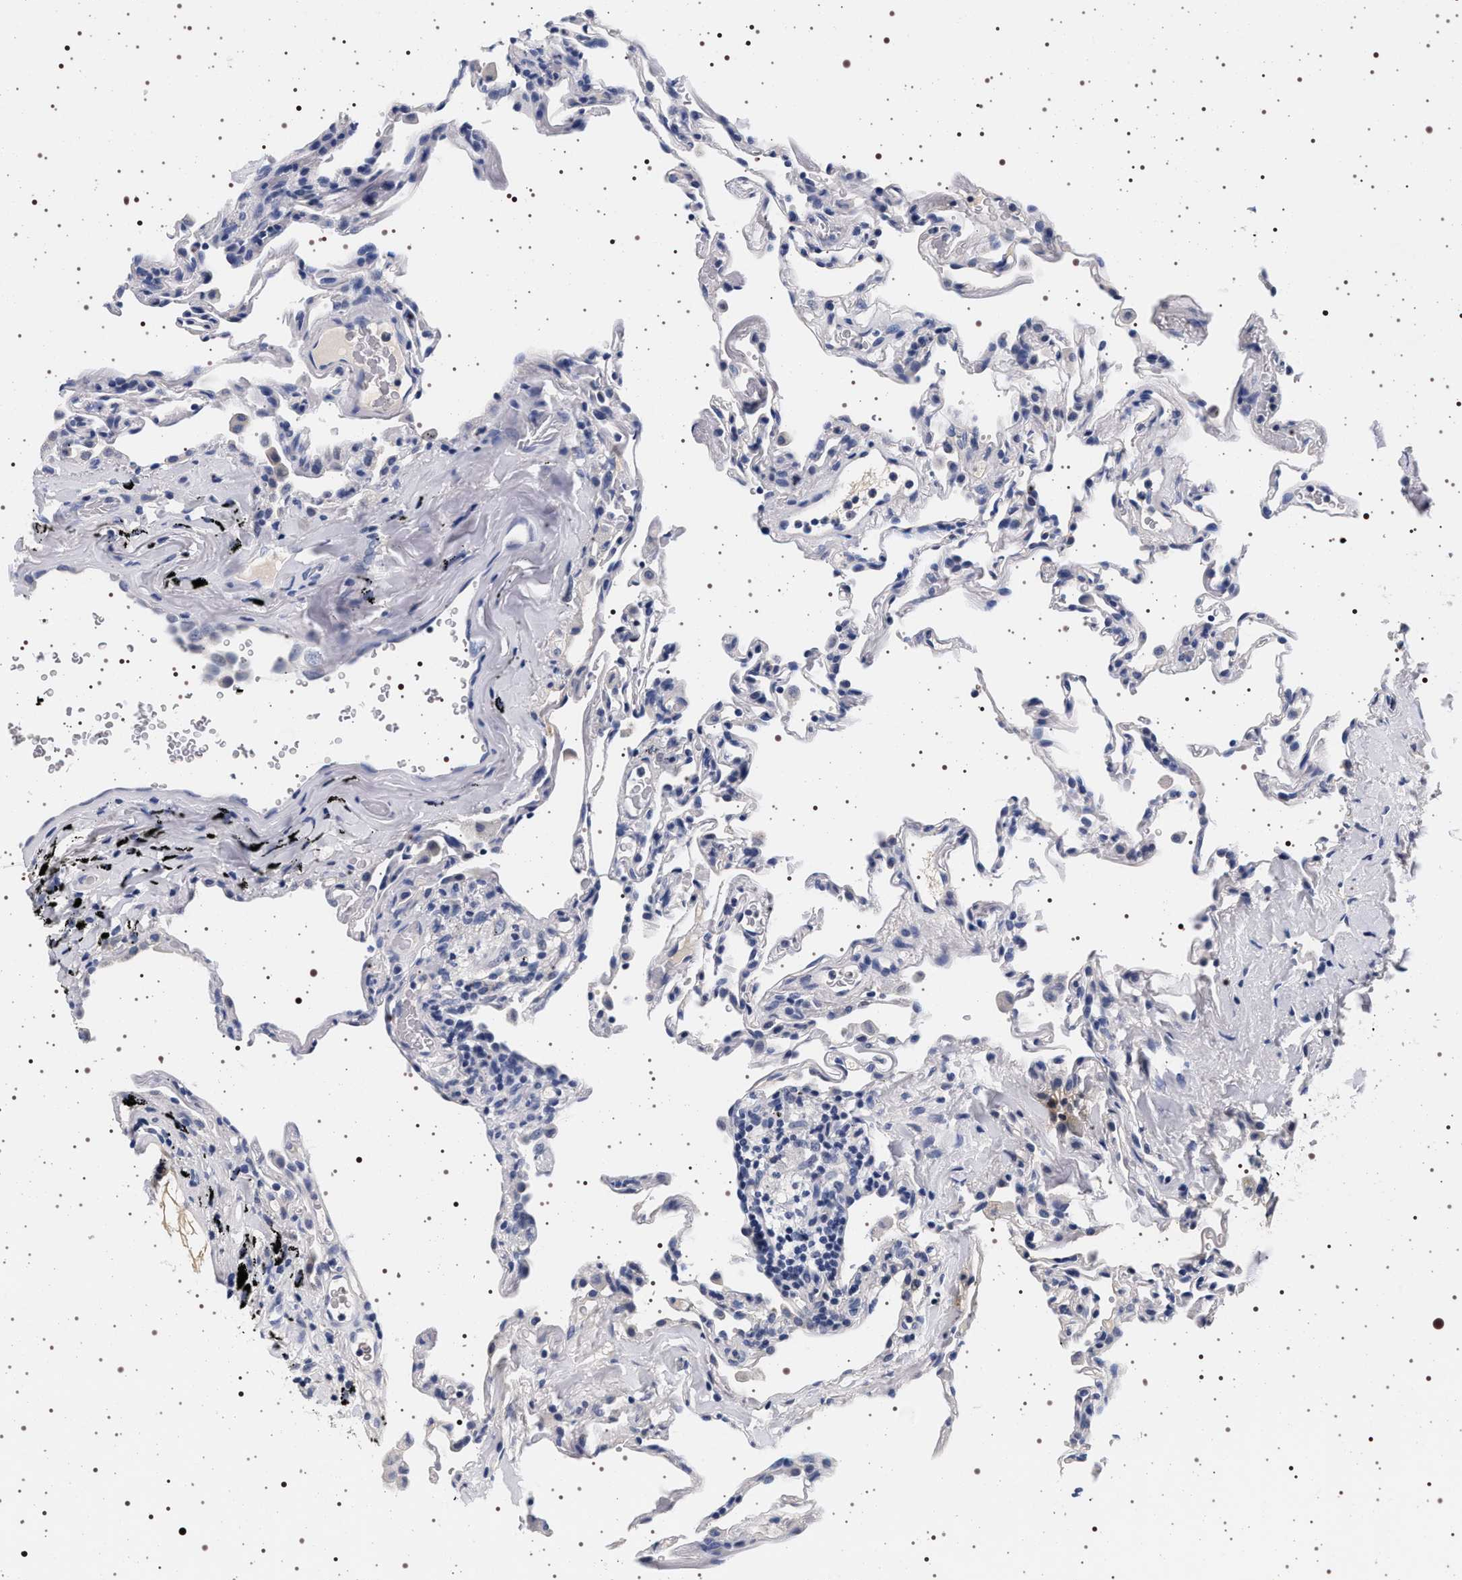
{"staining": {"intensity": "negative", "quantity": "none", "location": "none"}, "tissue": "lung", "cell_type": "Alveolar cells", "image_type": "normal", "snomed": [{"axis": "morphology", "description": "Normal tissue, NOS"}, {"axis": "topography", "description": "Lung"}], "caption": "Immunohistochemistry of unremarkable human lung exhibits no expression in alveolar cells.", "gene": "MAPK10", "patient": {"sex": "male", "age": 59}}